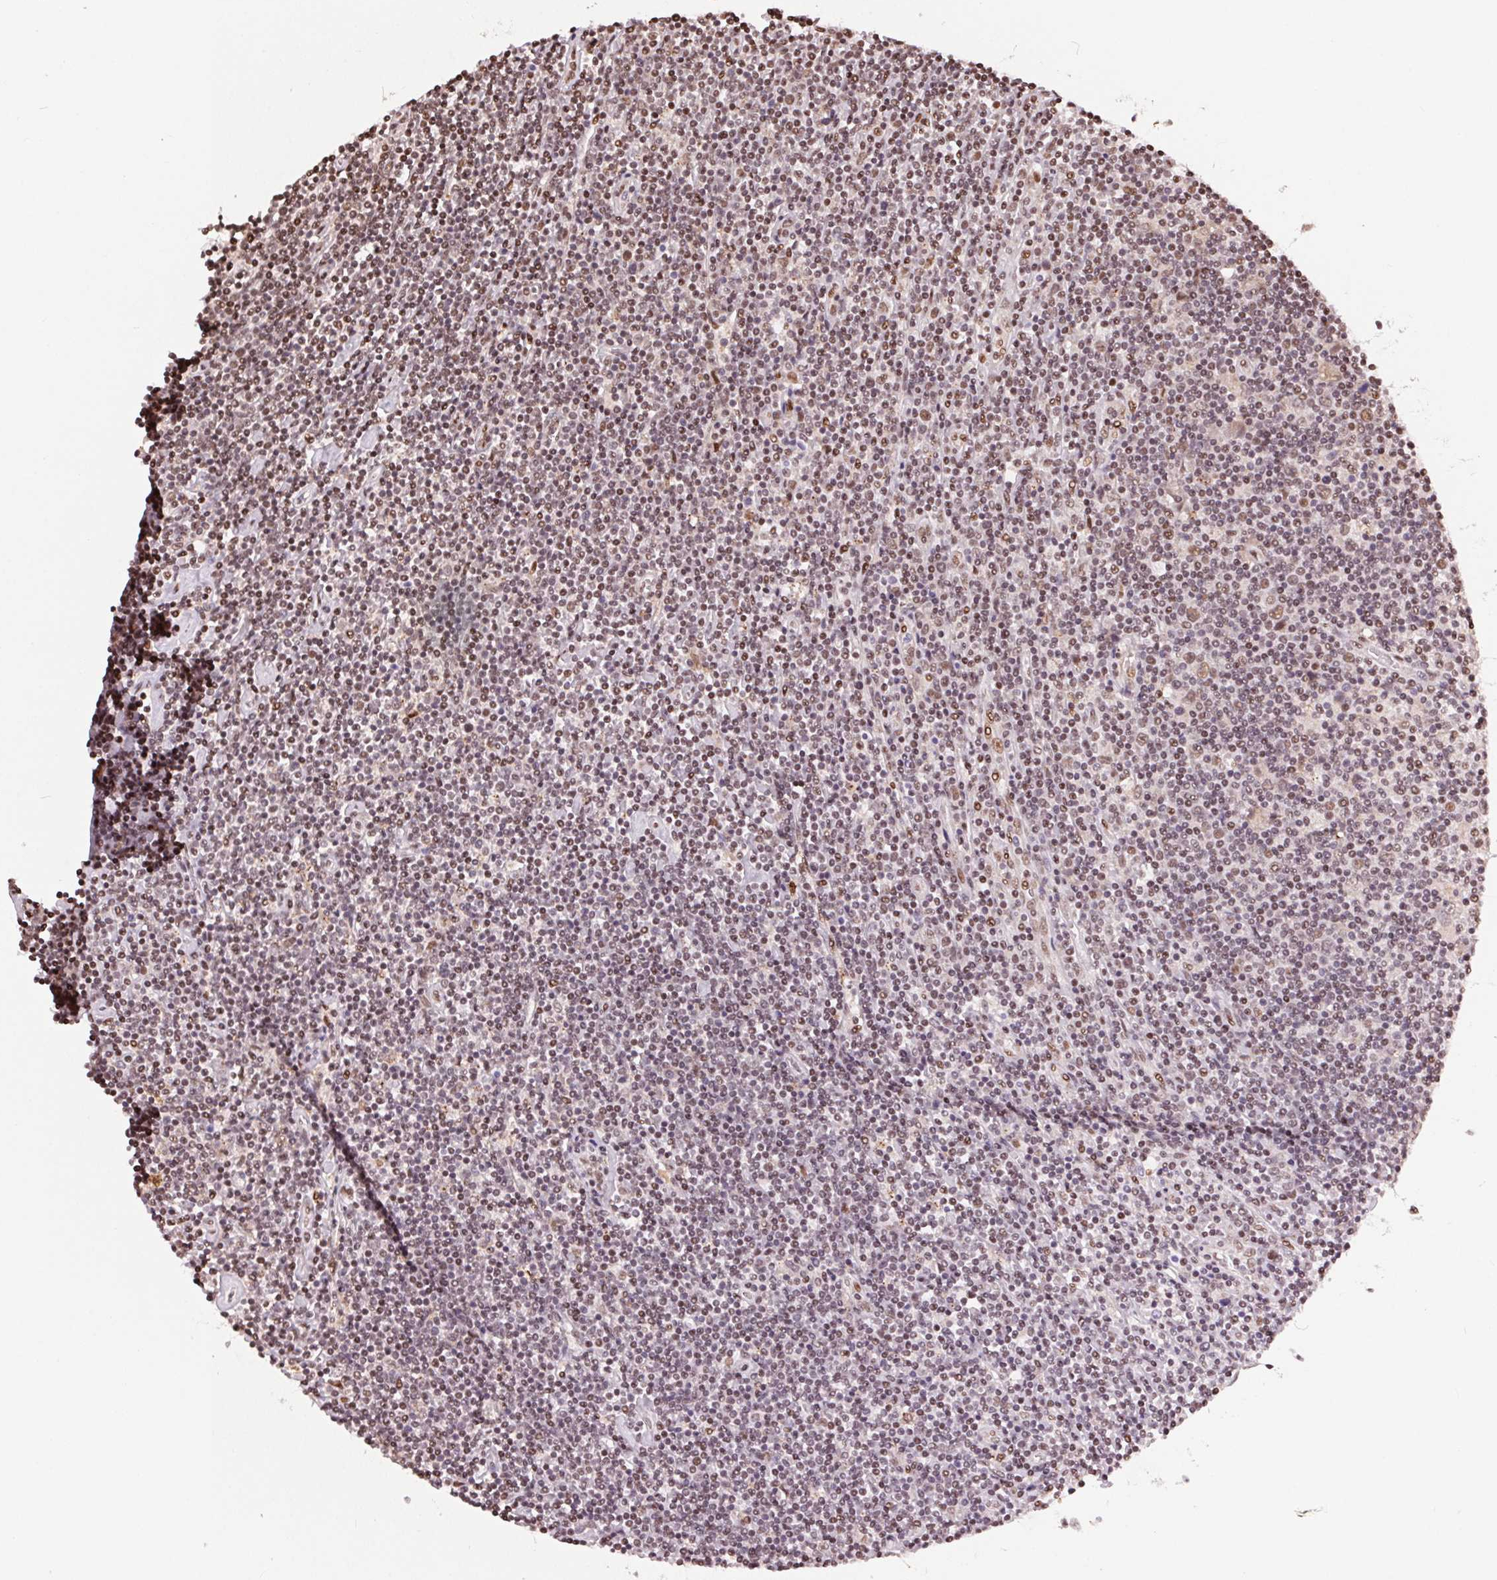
{"staining": {"intensity": "moderate", "quantity": ">75%", "location": "nuclear"}, "tissue": "lymphoma", "cell_type": "Tumor cells", "image_type": "cancer", "snomed": [{"axis": "morphology", "description": "Hodgkin's disease, NOS"}, {"axis": "topography", "description": "Lymph node"}], "caption": "Moderate nuclear positivity for a protein is appreciated in about >75% of tumor cells of lymphoma using IHC.", "gene": "RAD23A", "patient": {"sex": "male", "age": 40}}